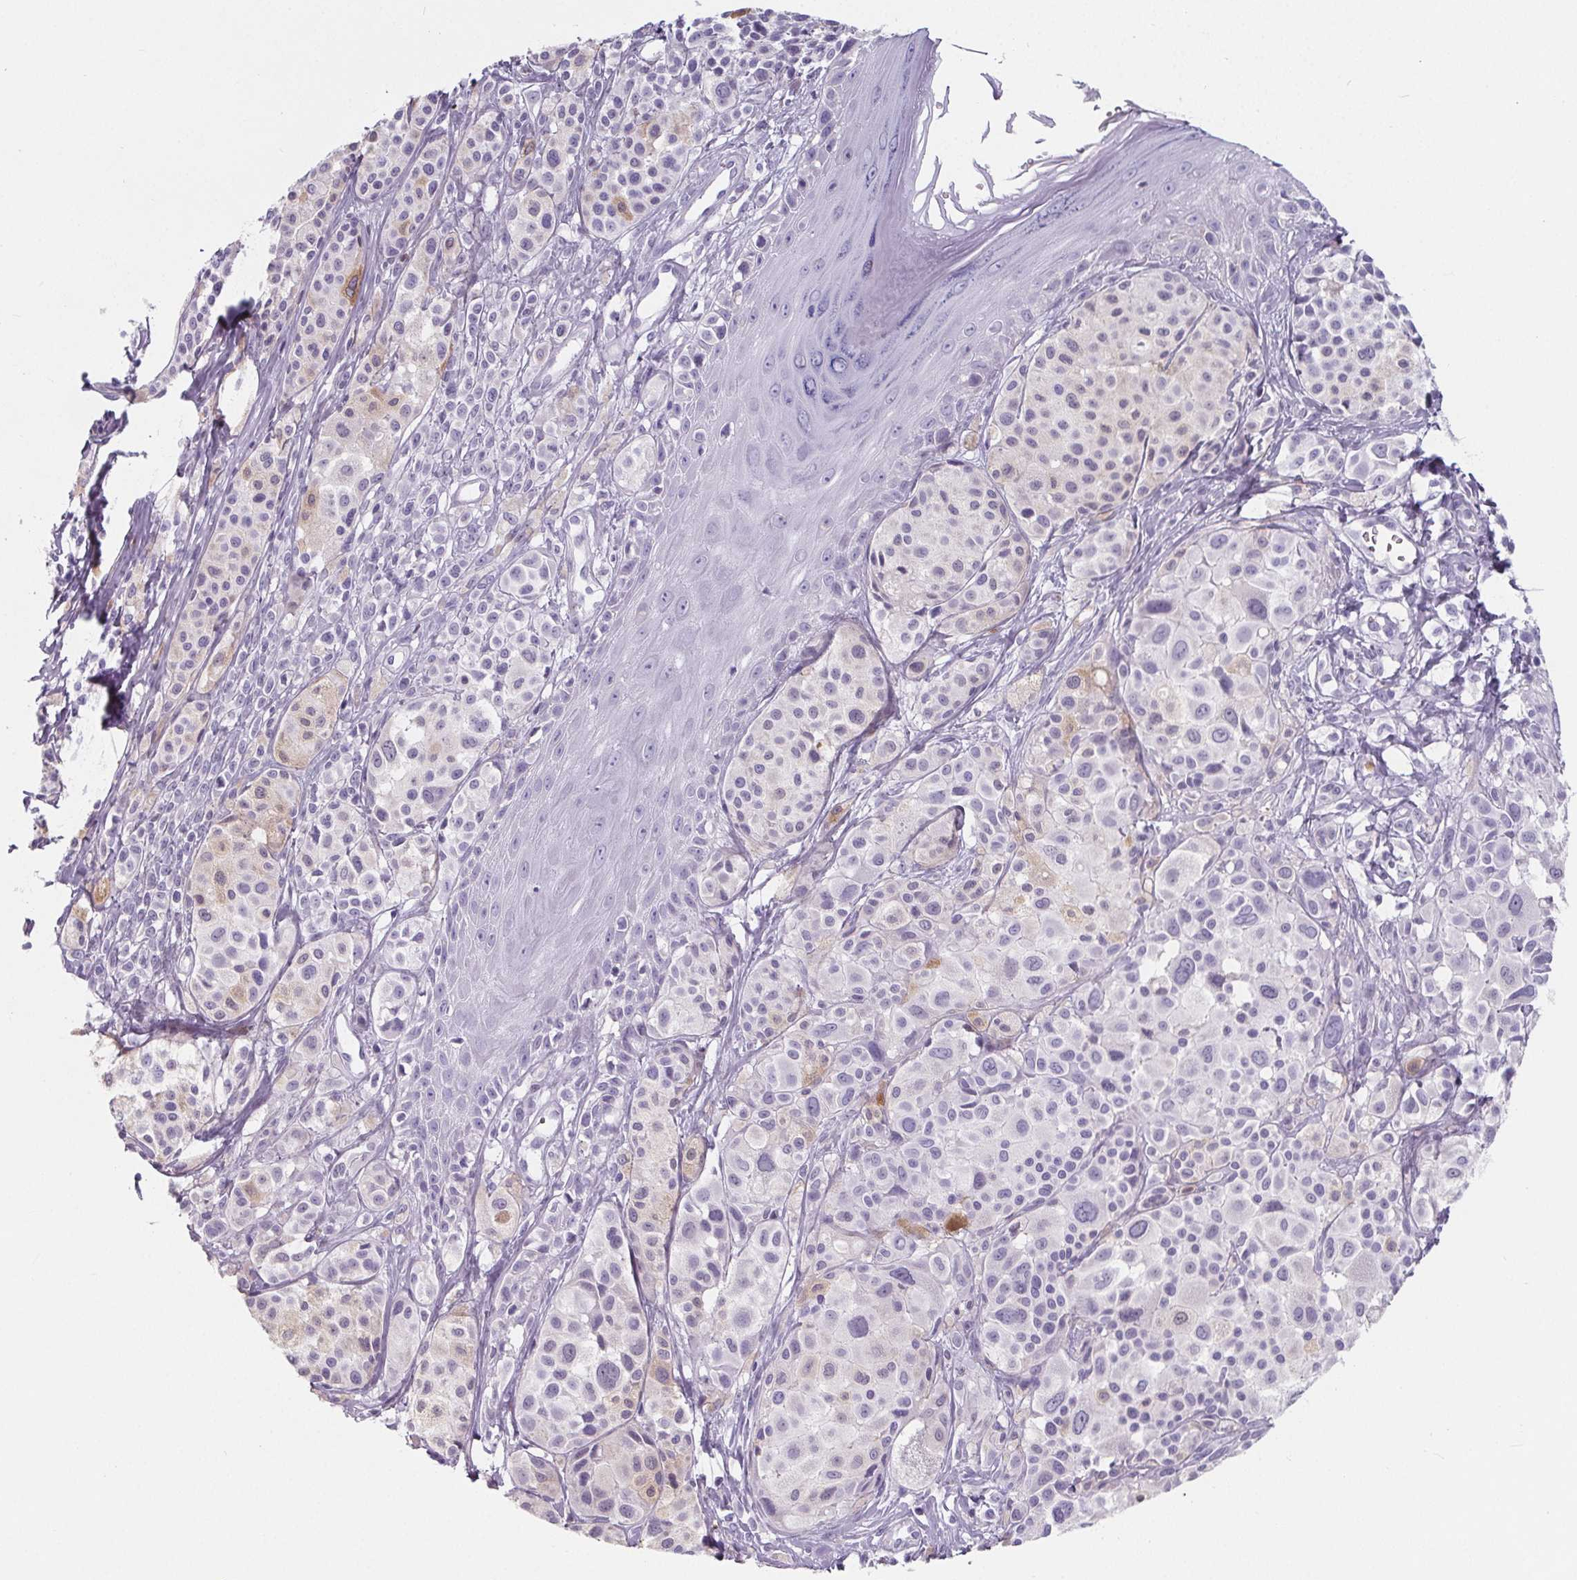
{"staining": {"intensity": "negative", "quantity": "none", "location": "none"}, "tissue": "melanoma", "cell_type": "Tumor cells", "image_type": "cancer", "snomed": [{"axis": "morphology", "description": "Malignant melanoma, NOS"}, {"axis": "topography", "description": "Skin"}], "caption": "Immunohistochemical staining of human melanoma displays no significant positivity in tumor cells.", "gene": "ADRB1", "patient": {"sex": "male", "age": 77}}